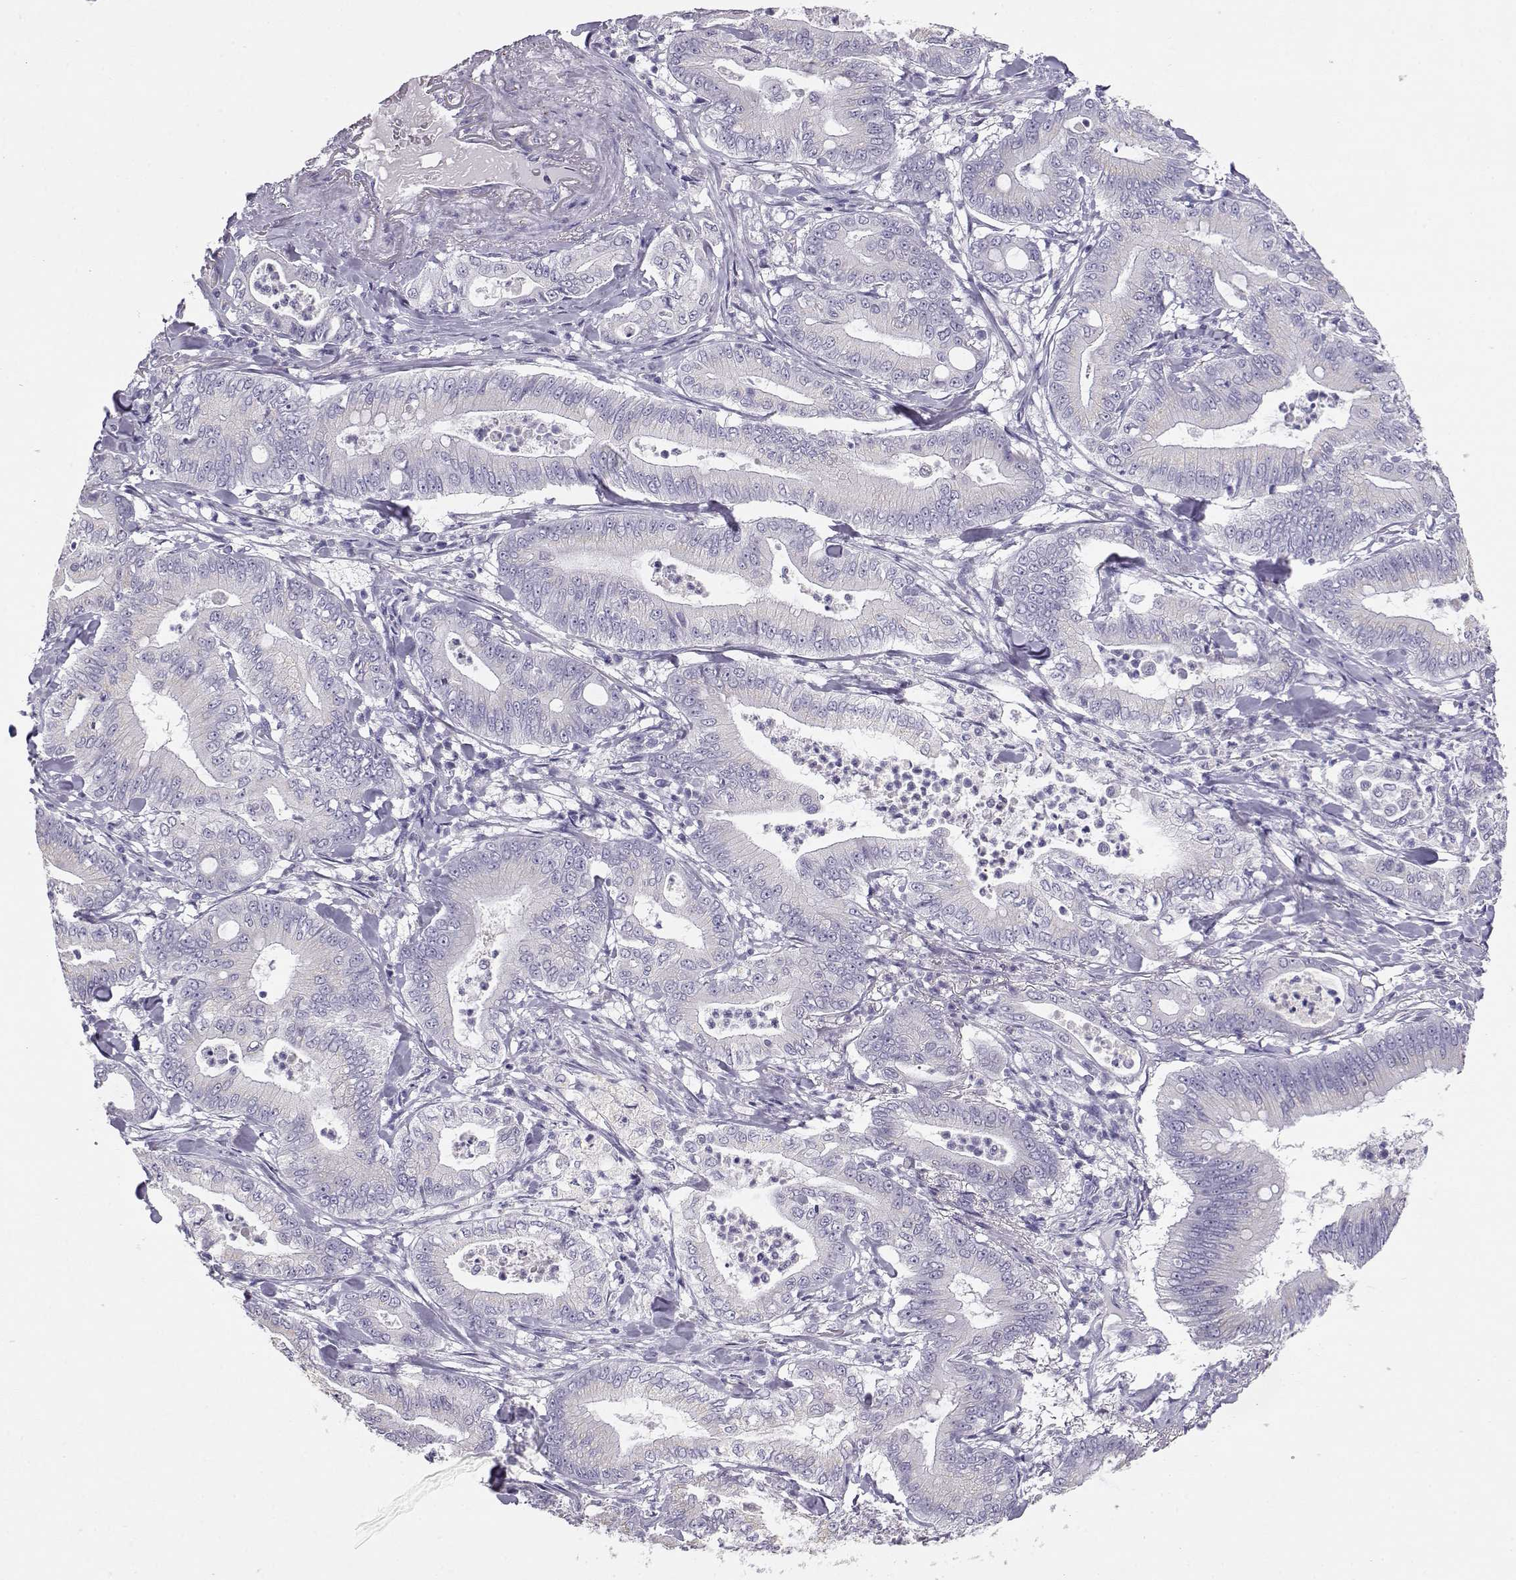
{"staining": {"intensity": "negative", "quantity": "none", "location": "none"}, "tissue": "pancreatic cancer", "cell_type": "Tumor cells", "image_type": "cancer", "snomed": [{"axis": "morphology", "description": "Adenocarcinoma, NOS"}, {"axis": "topography", "description": "Pancreas"}], "caption": "A high-resolution photomicrograph shows immunohistochemistry staining of adenocarcinoma (pancreatic), which shows no significant staining in tumor cells.", "gene": "ENDOU", "patient": {"sex": "male", "age": 71}}